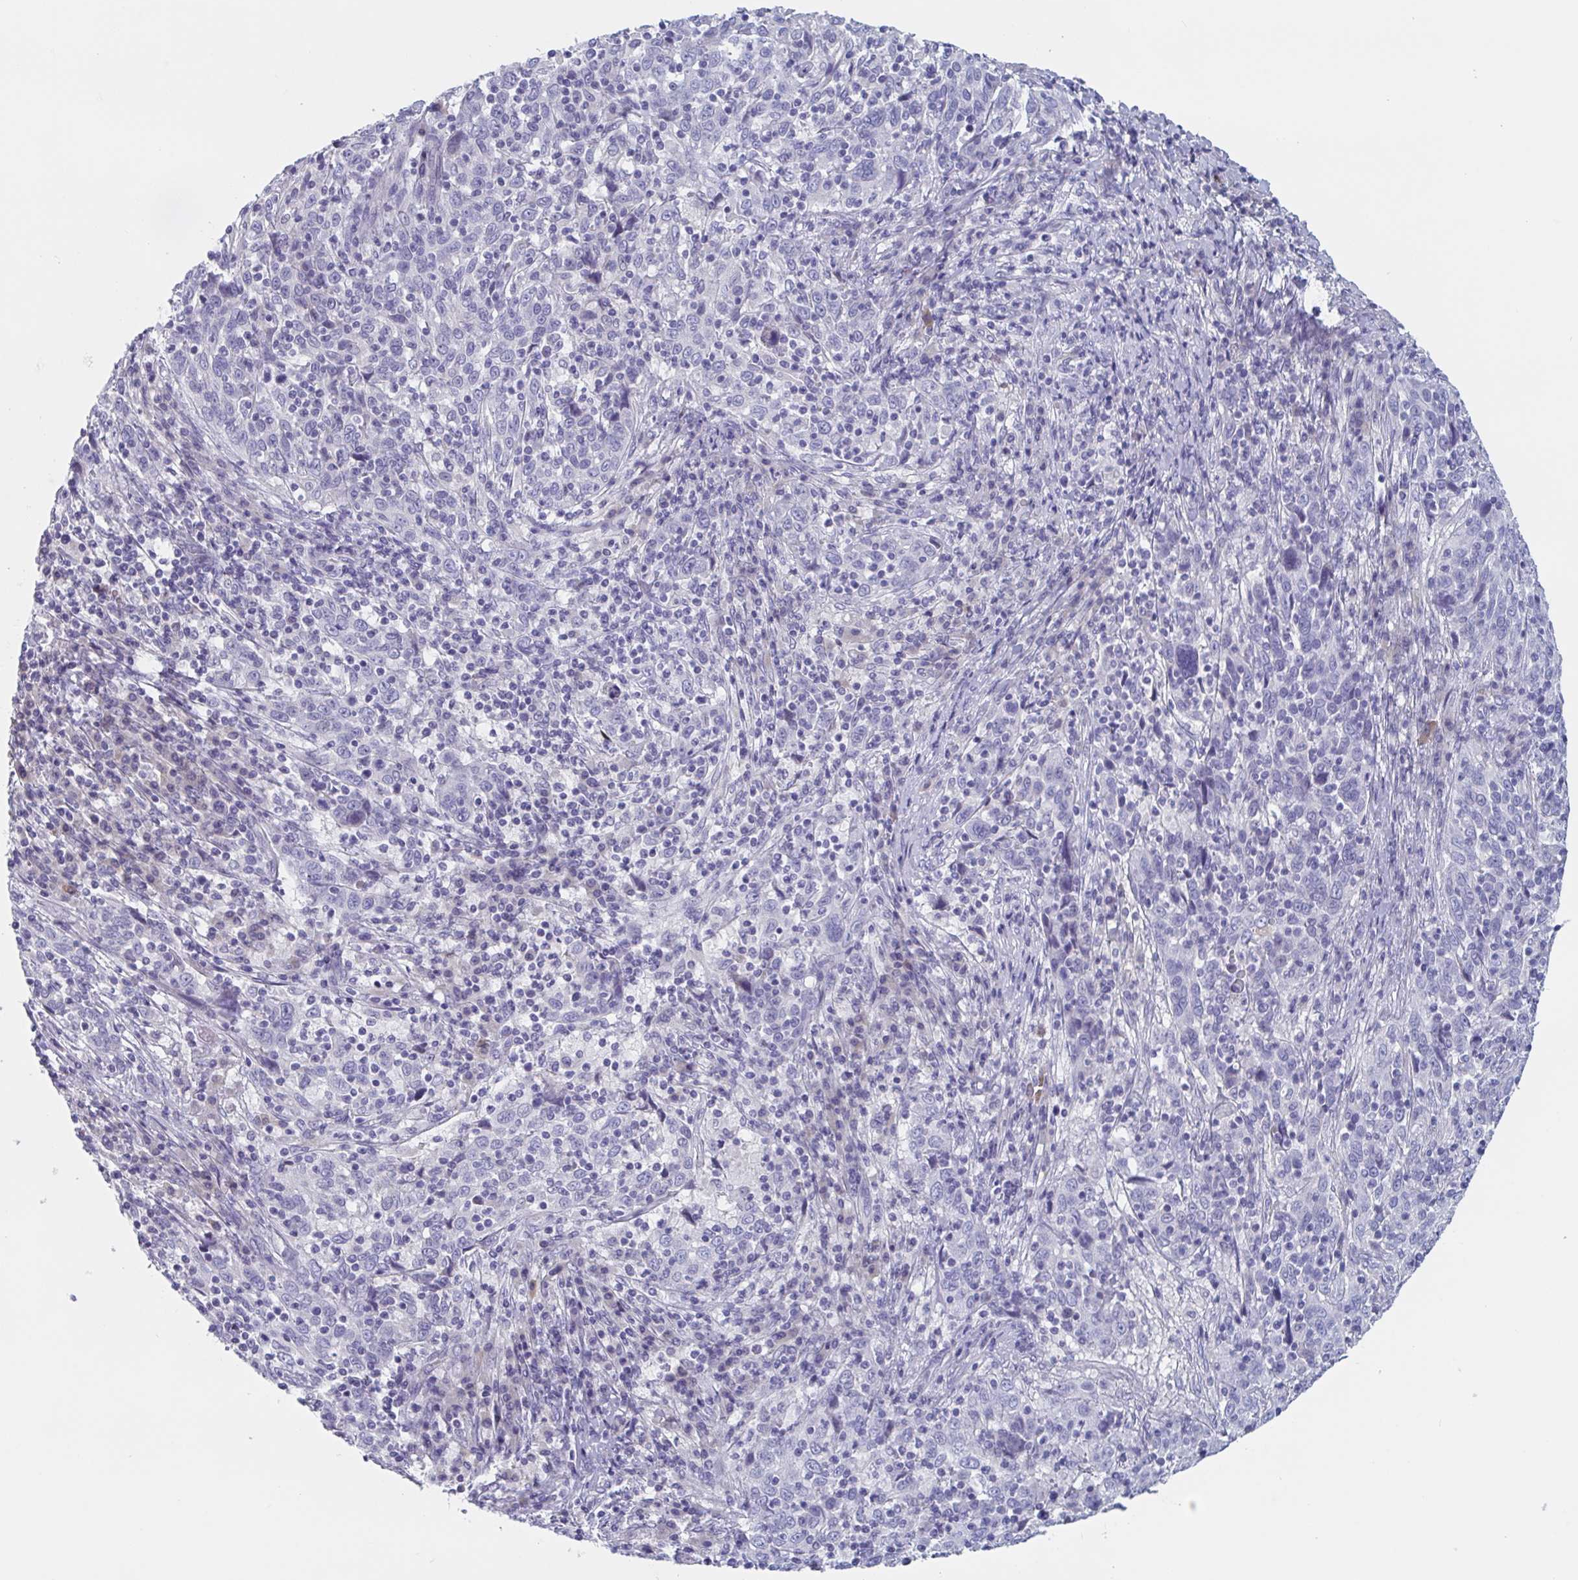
{"staining": {"intensity": "negative", "quantity": "none", "location": "none"}, "tissue": "cervical cancer", "cell_type": "Tumor cells", "image_type": "cancer", "snomed": [{"axis": "morphology", "description": "Squamous cell carcinoma, NOS"}, {"axis": "topography", "description": "Cervix"}], "caption": "IHC of human cervical cancer (squamous cell carcinoma) shows no staining in tumor cells.", "gene": "DPEP3", "patient": {"sex": "female", "age": 46}}